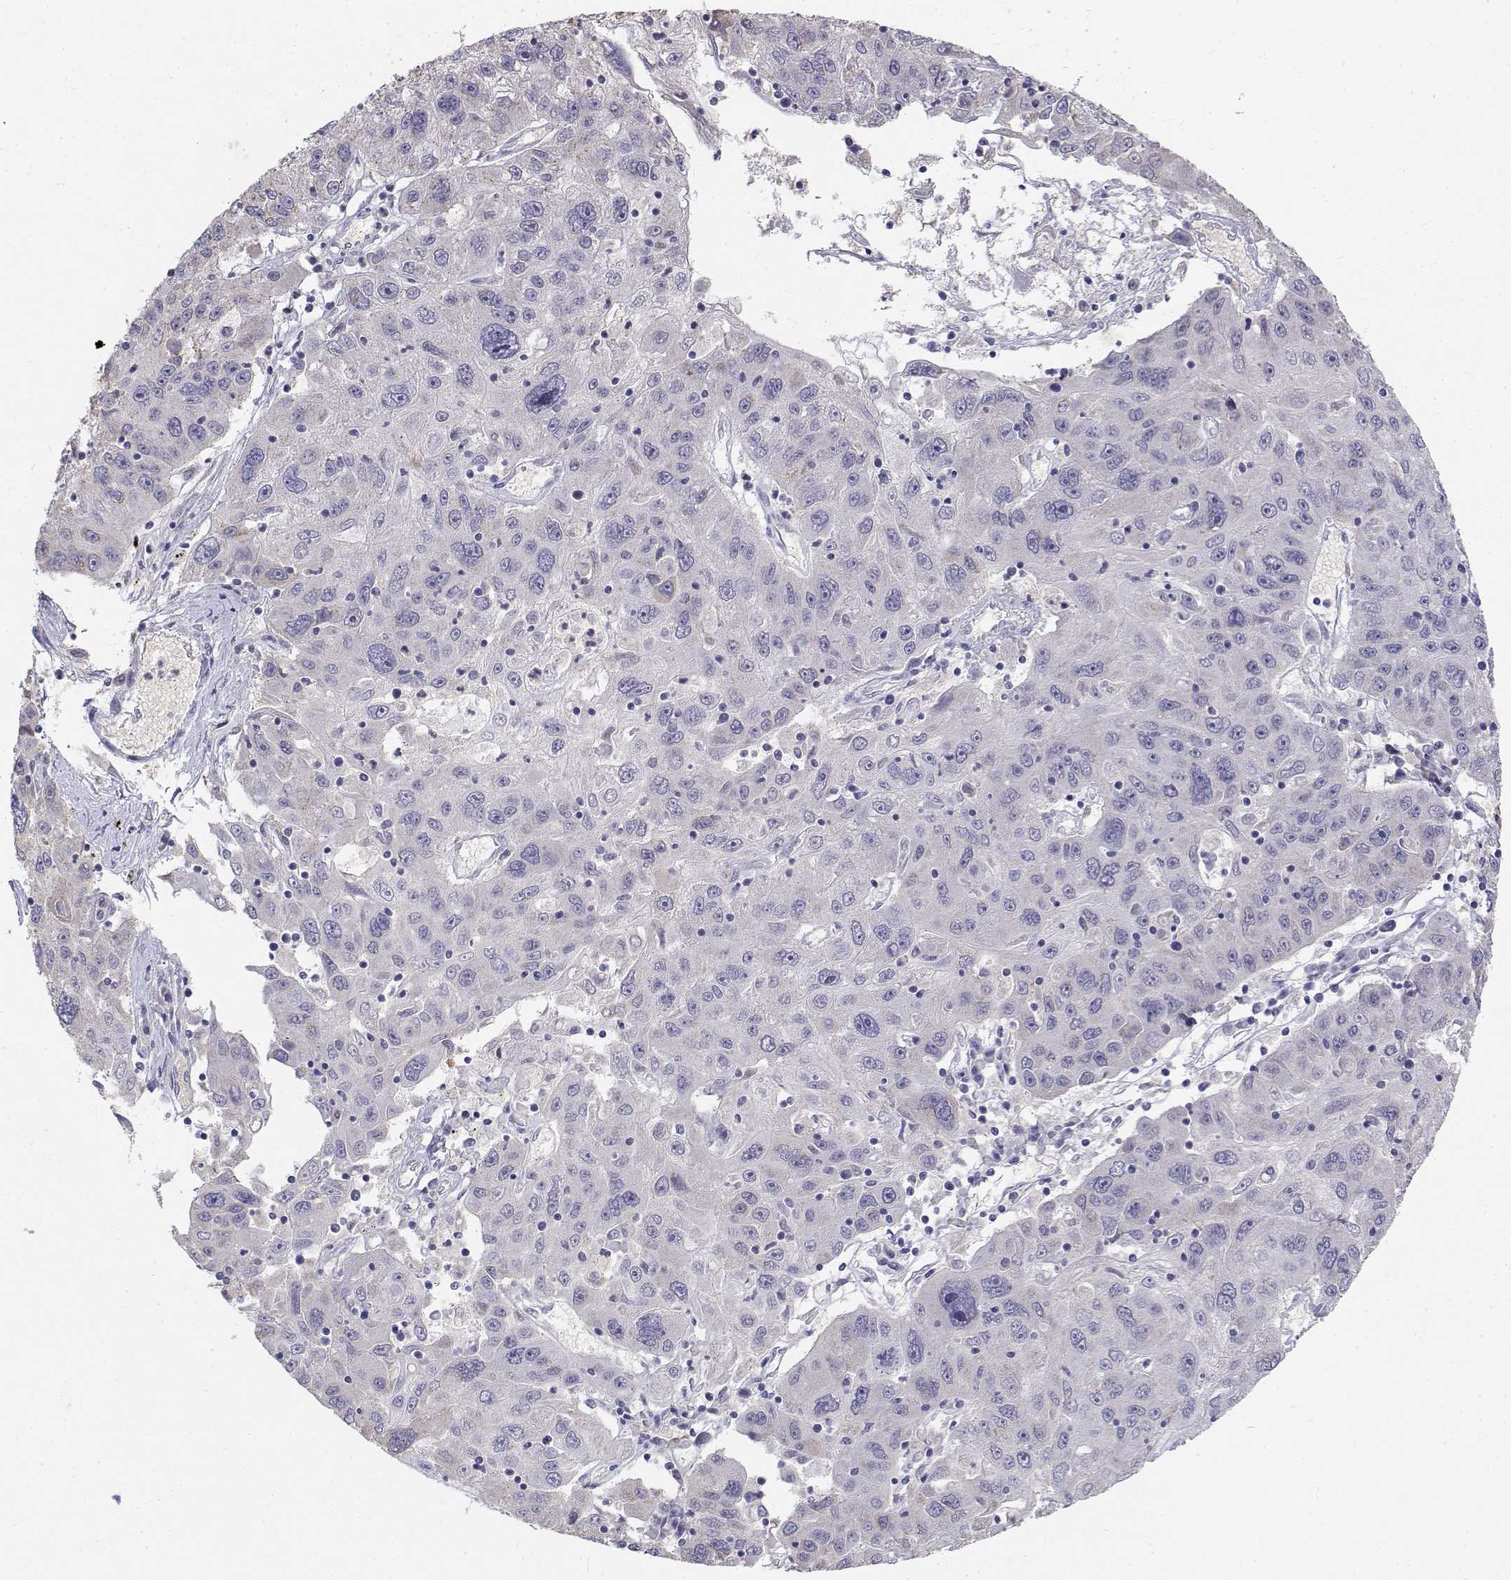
{"staining": {"intensity": "negative", "quantity": "none", "location": "none"}, "tissue": "stomach cancer", "cell_type": "Tumor cells", "image_type": "cancer", "snomed": [{"axis": "morphology", "description": "Adenocarcinoma, NOS"}, {"axis": "topography", "description": "Stomach"}], "caption": "Immunohistochemistry (IHC) of human stomach cancer displays no expression in tumor cells. Brightfield microscopy of immunohistochemistry stained with DAB (brown) and hematoxylin (blue), captured at high magnification.", "gene": "CADM1", "patient": {"sex": "male", "age": 56}}